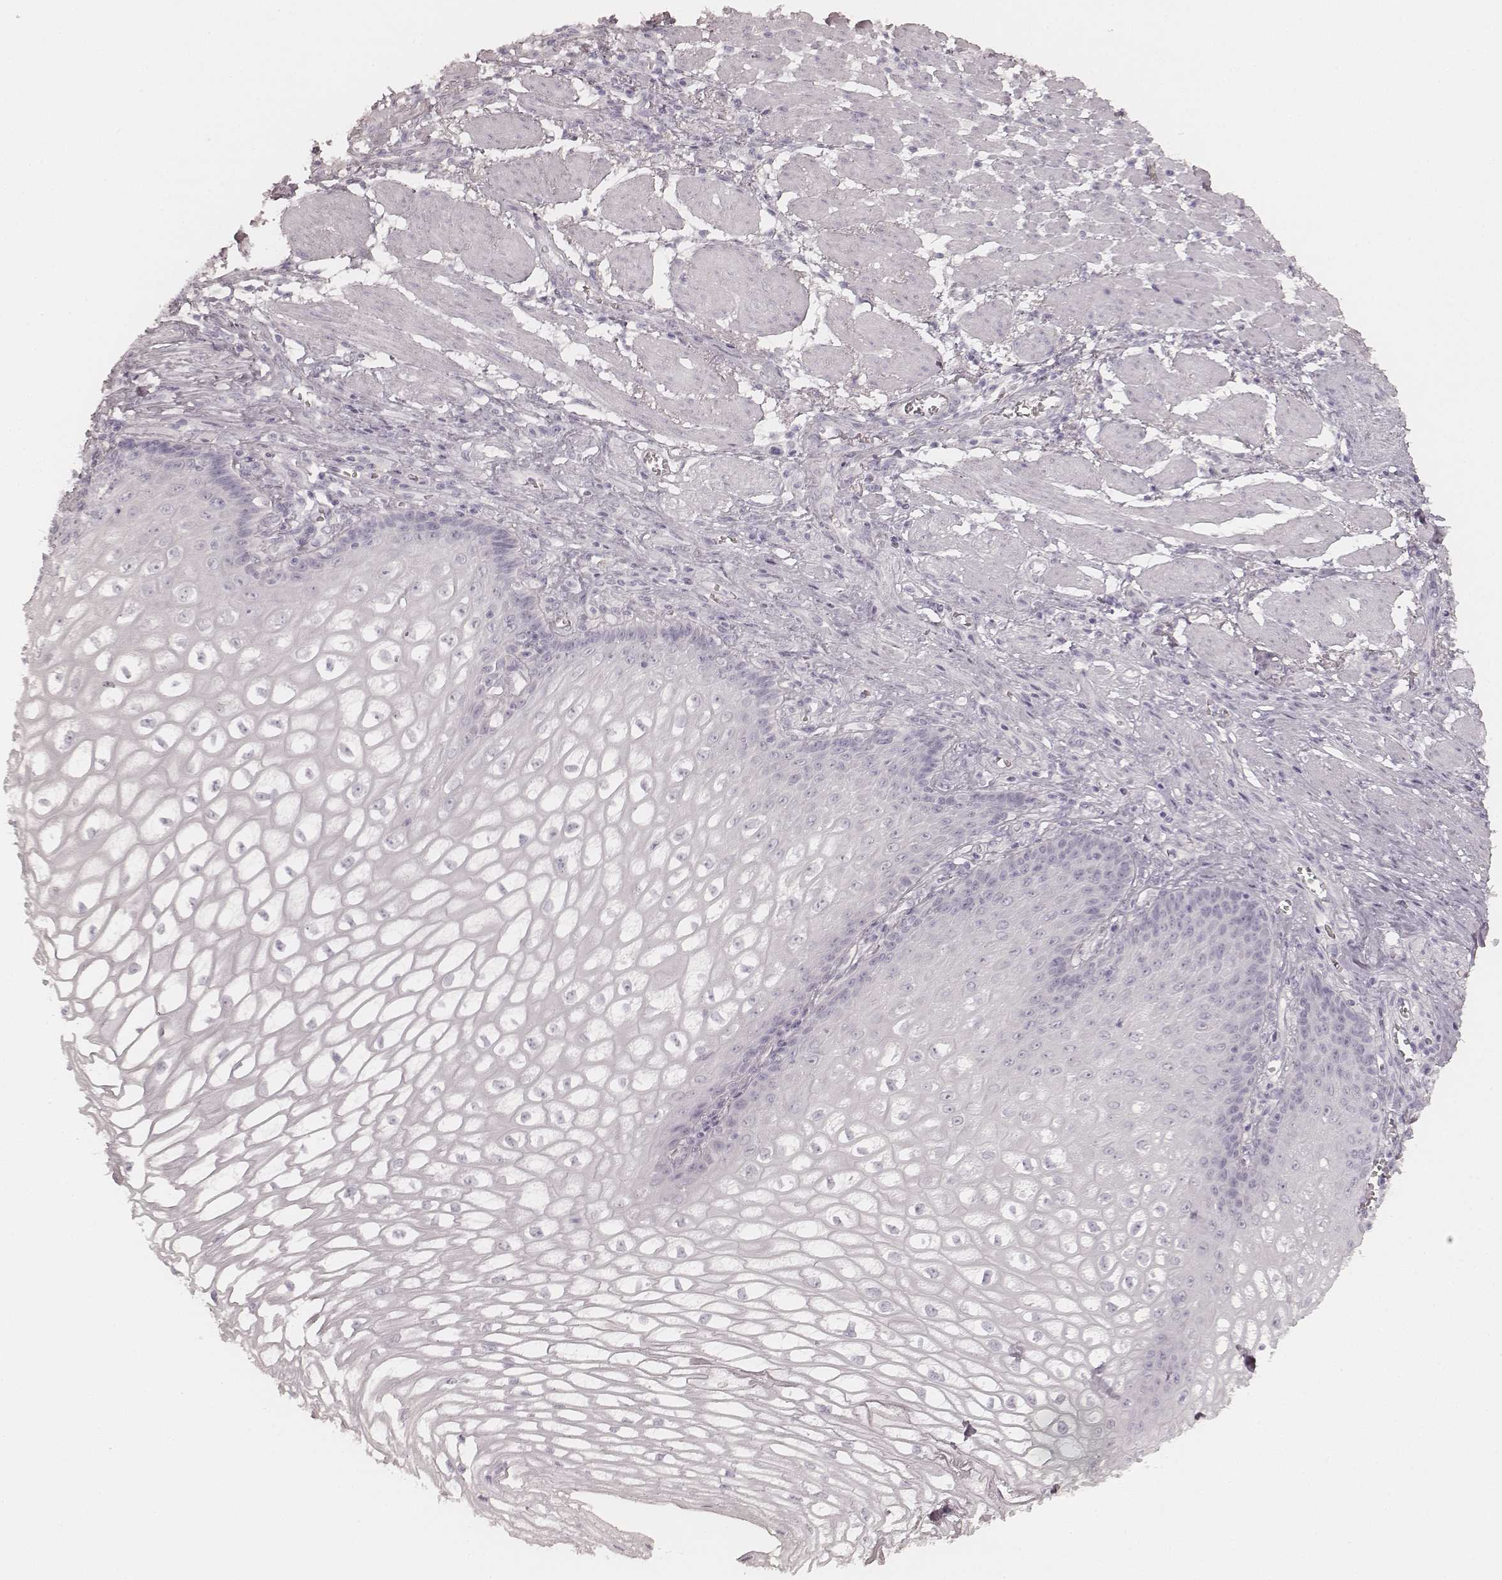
{"staining": {"intensity": "negative", "quantity": "none", "location": "none"}, "tissue": "esophagus", "cell_type": "Squamous epithelial cells", "image_type": "normal", "snomed": [{"axis": "morphology", "description": "Normal tissue, NOS"}, {"axis": "topography", "description": "Esophagus"}], "caption": "DAB (3,3'-diaminobenzidine) immunohistochemical staining of normal human esophagus displays no significant staining in squamous epithelial cells. (DAB (3,3'-diaminobenzidine) IHC visualized using brightfield microscopy, high magnification).", "gene": "KRT72", "patient": {"sex": "male", "age": 58}}